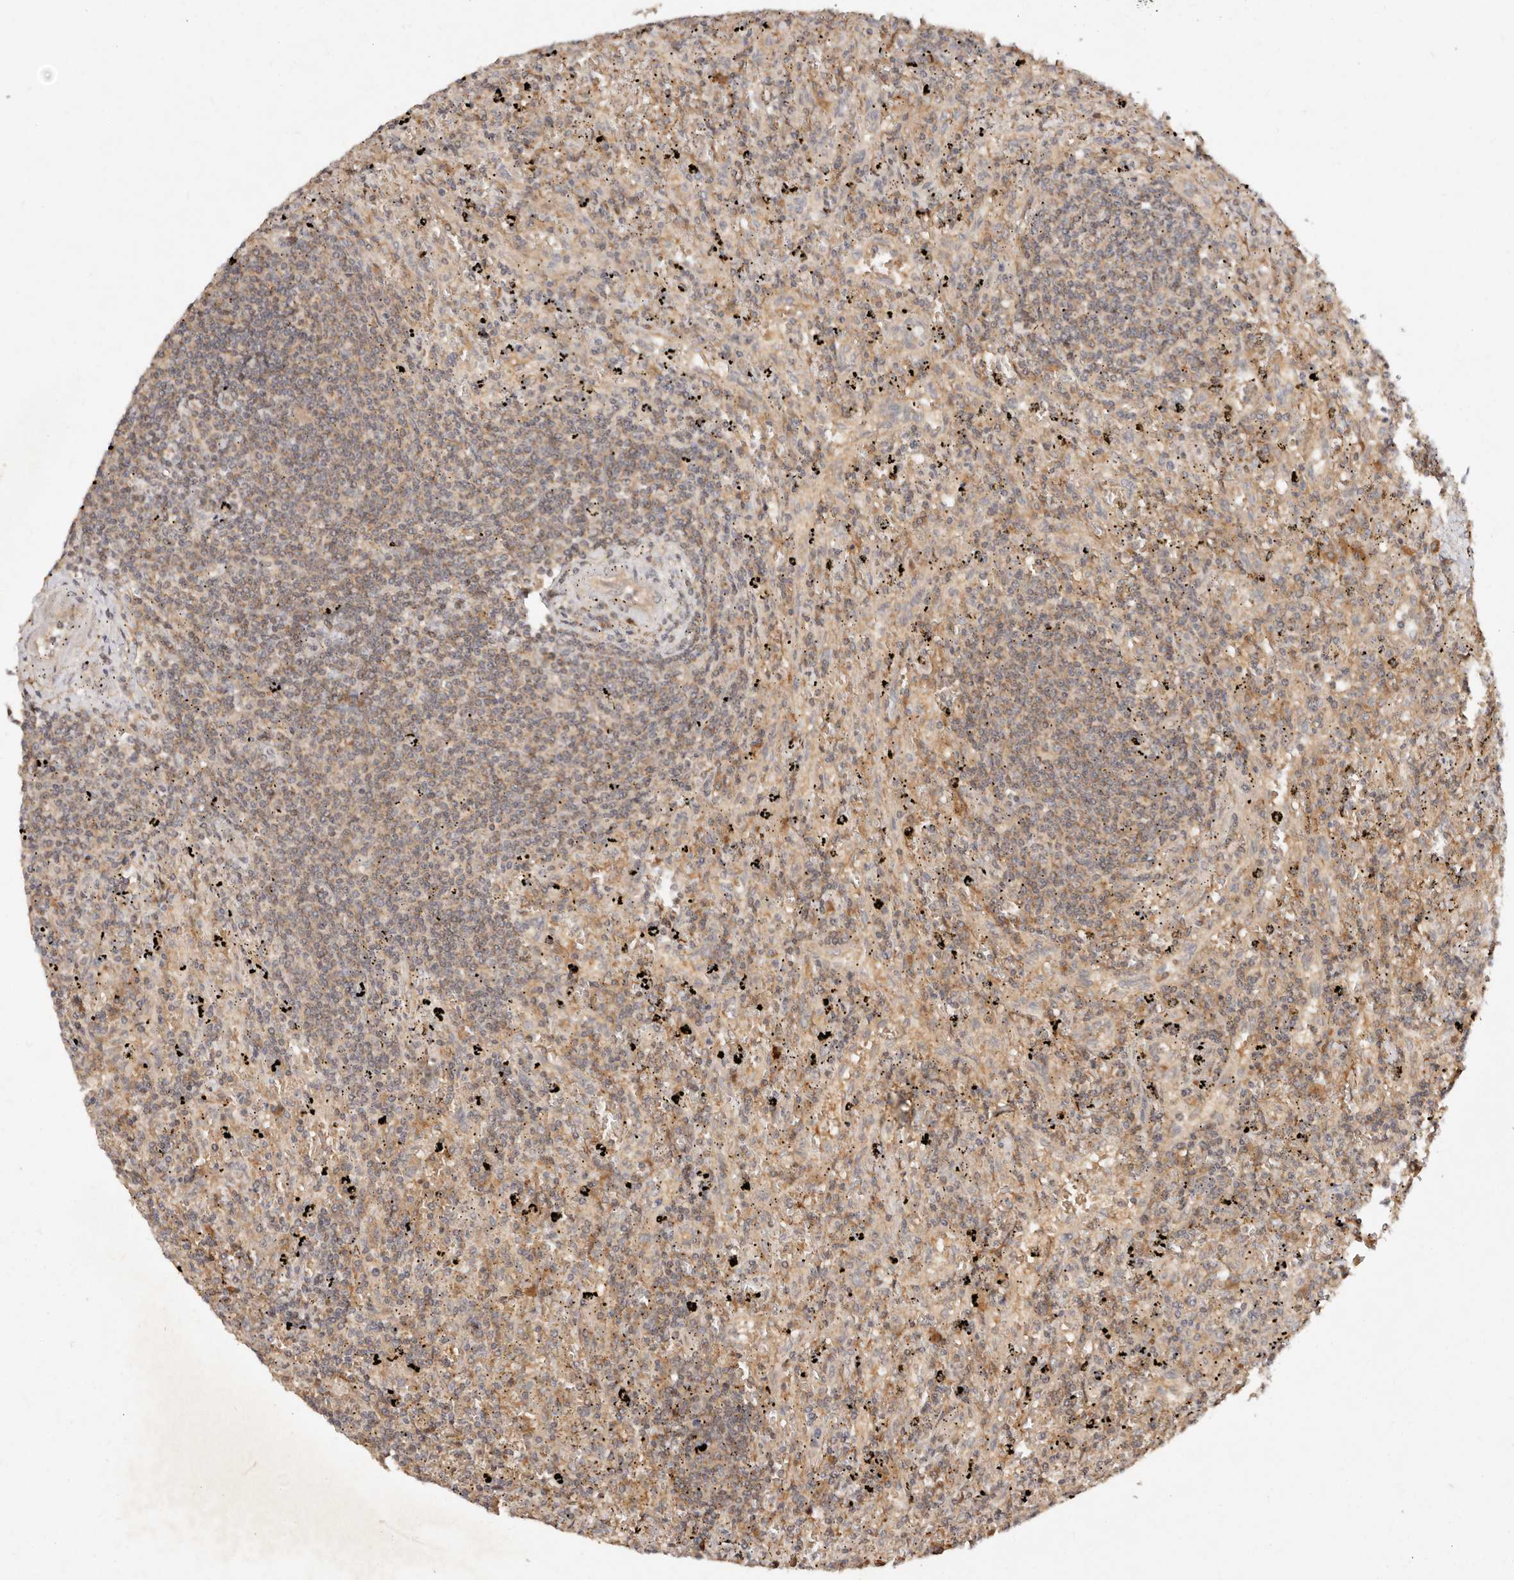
{"staining": {"intensity": "moderate", "quantity": "25%-75%", "location": "cytoplasmic/membranous"}, "tissue": "lymphoma", "cell_type": "Tumor cells", "image_type": "cancer", "snomed": [{"axis": "morphology", "description": "Malignant lymphoma, non-Hodgkin's type, Low grade"}, {"axis": "topography", "description": "Spleen"}], "caption": "Lymphoma was stained to show a protein in brown. There is medium levels of moderate cytoplasmic/membranous positivity in about 25%-75% of tumor cells. Using DAB (3,3'-diaminobenzidine) (brown) and hematoxylin (blue) stains, captured at high magnification using brightfield microscopy.", "gene": "DENND11", "patient": {"sex": "male", "age": 76}}